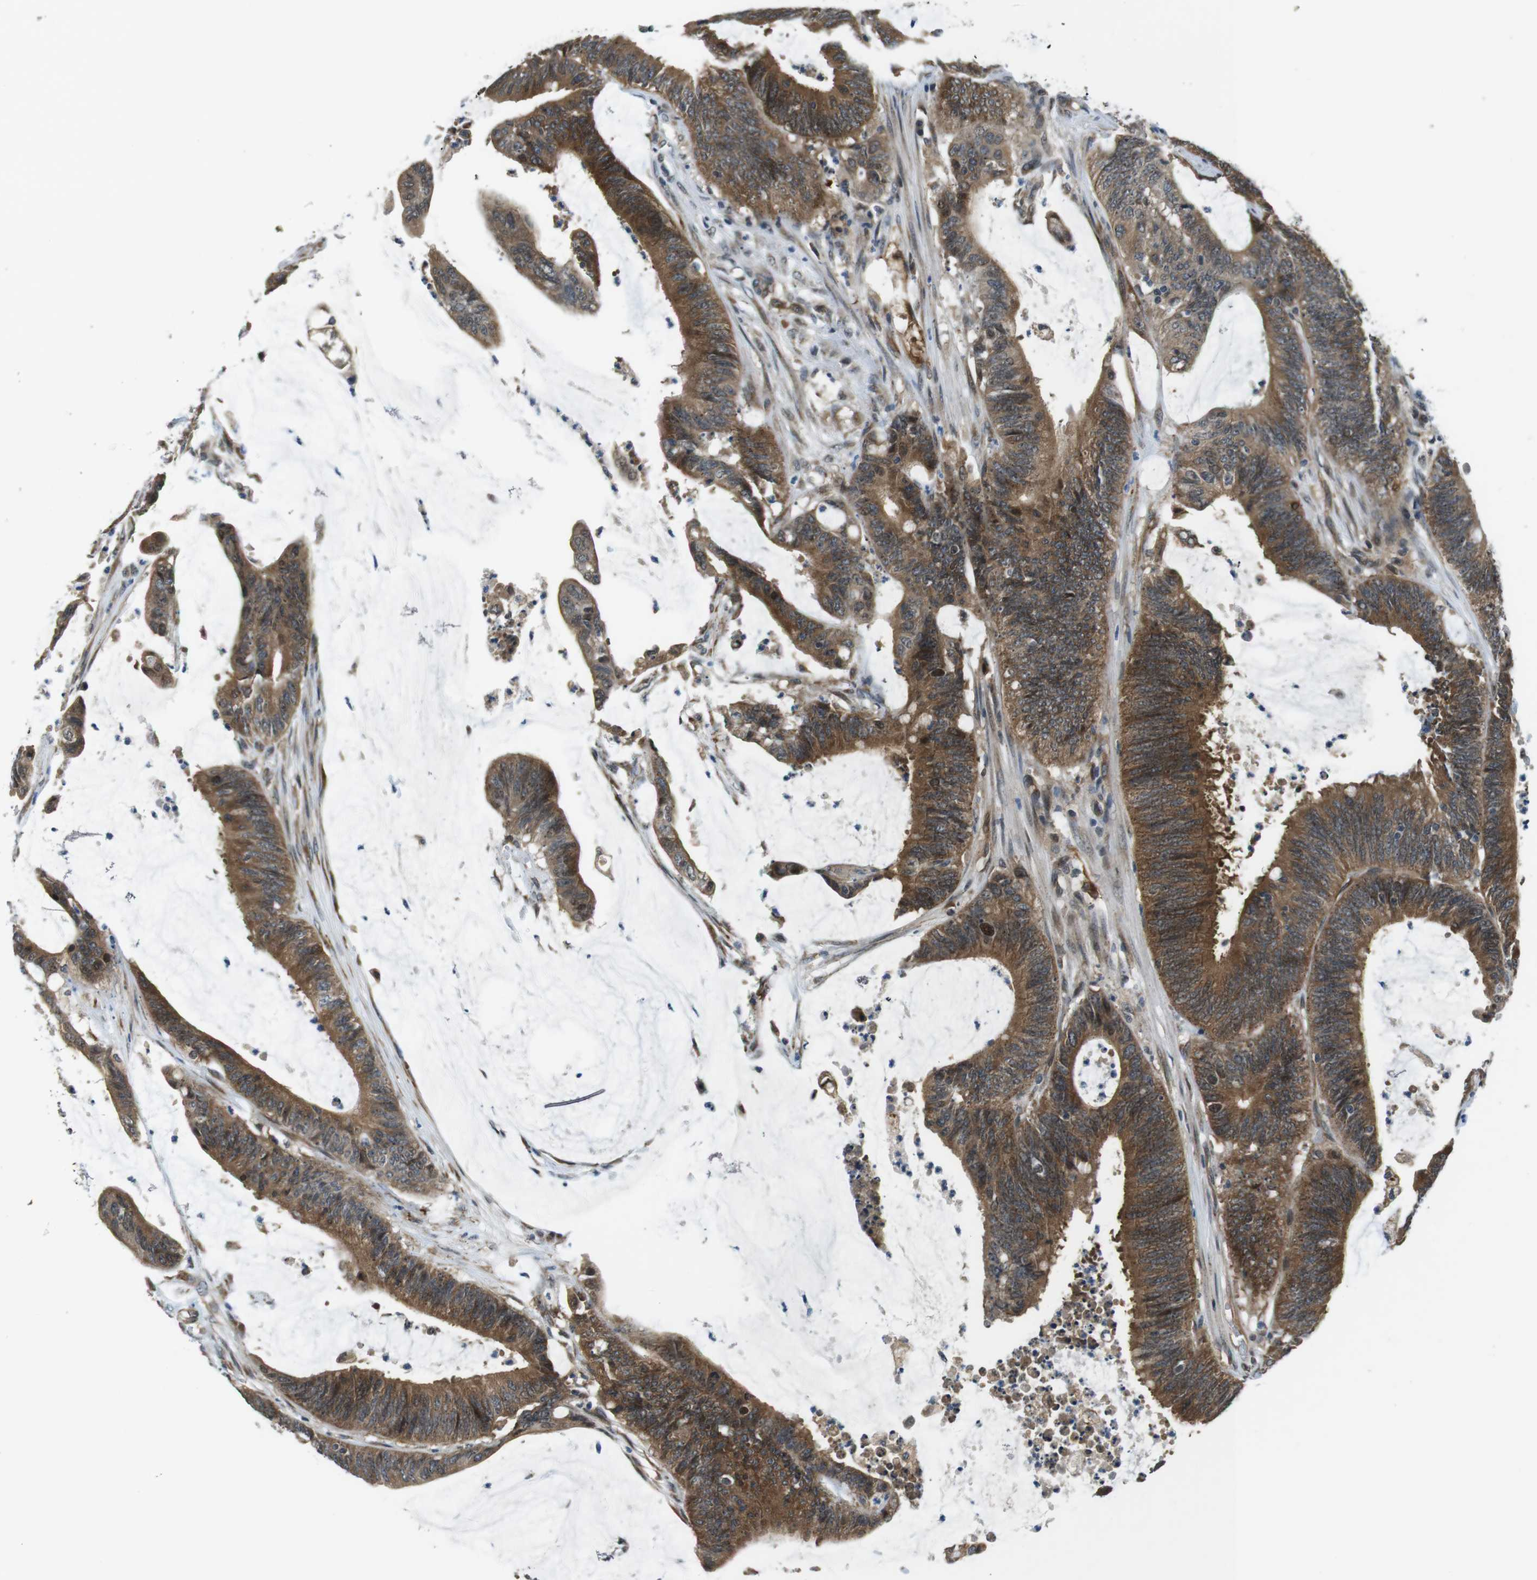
{"staining": {"intensity": "strong", "quantity": ">75%", "location": "cytoplasmic/membranous"}, "tissue": "colorectal cancer", "cell_type": "Tumor cells", "image_type": "cancer", "snomed": [{"axis": "morphology", "description": "Adenocarcinoma, NOS"}, {"axis": "topography", "description": "Rectum"}], "caption": "Immunohistochemistry (IHC) histopathology image of human colorectal cancer stained for a protein (brown), which exhibits high levels of strong cytoplasmic/membranous positivity in approximately >75% of tumor cells.", "gene": "PALD1", "patient": {"sex": "female", "age": 66}}